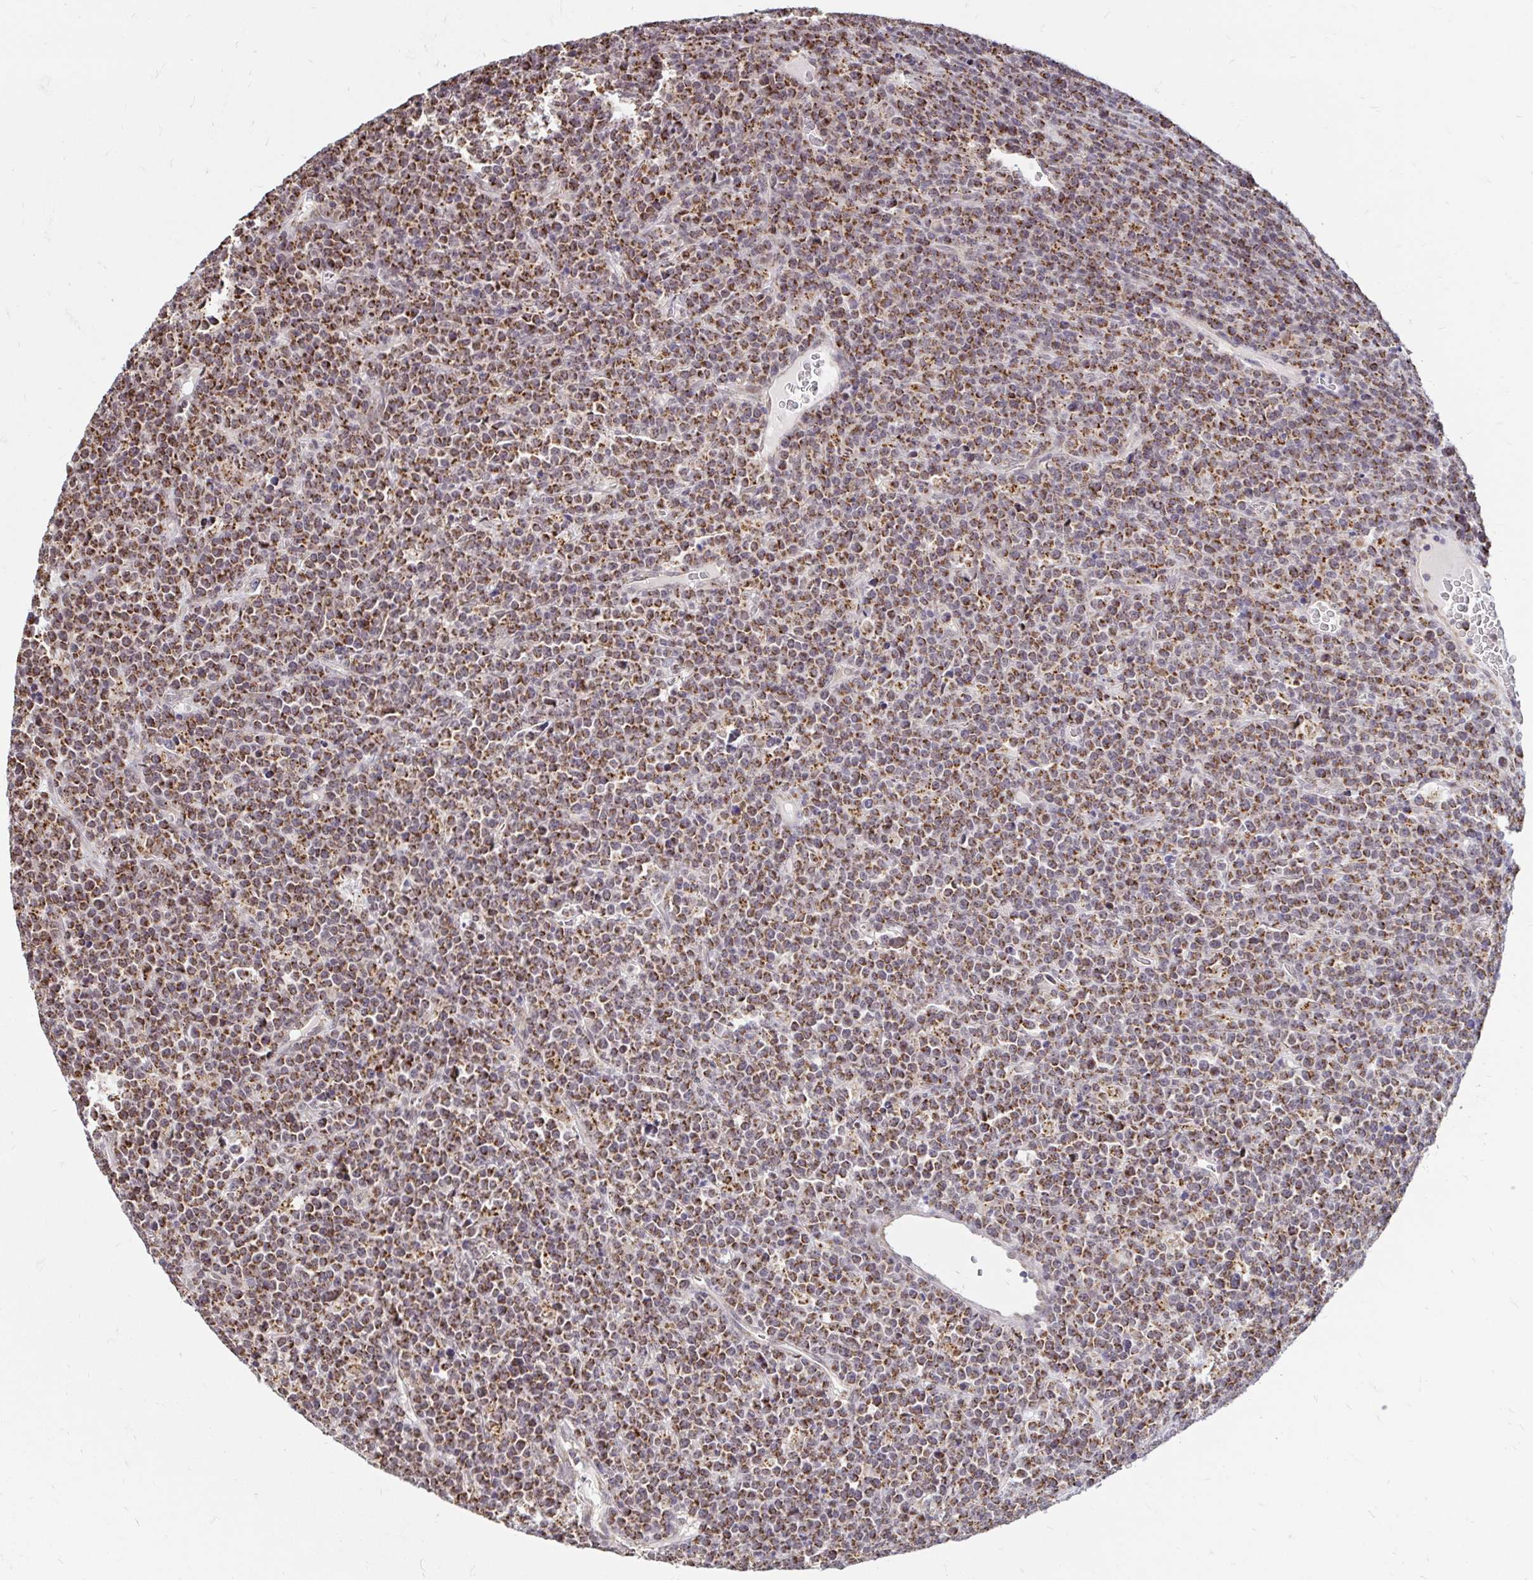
{"staining": {"intensity": "strong", "quantity": ">75%", "location": "cytoplasmic/membranous"}, "tissue": "lymphoma", "cell_type": "Tumor cells", "image_type": "cancer", "snomed": [{"axis": "morphology", "description": "Malignant lymphoma, non-Hodgkin's type, High grade"}, {"axis": "topography", "description": "Ovary"}], "caption": "Lymphoma was stained to show a protein in brown. There is high levels of strong cytoplasmic/membranous staining in approximately >75% of tumor cells.", "gene": "TIMM50", "patient": {"sex": "female", "age": 56}}